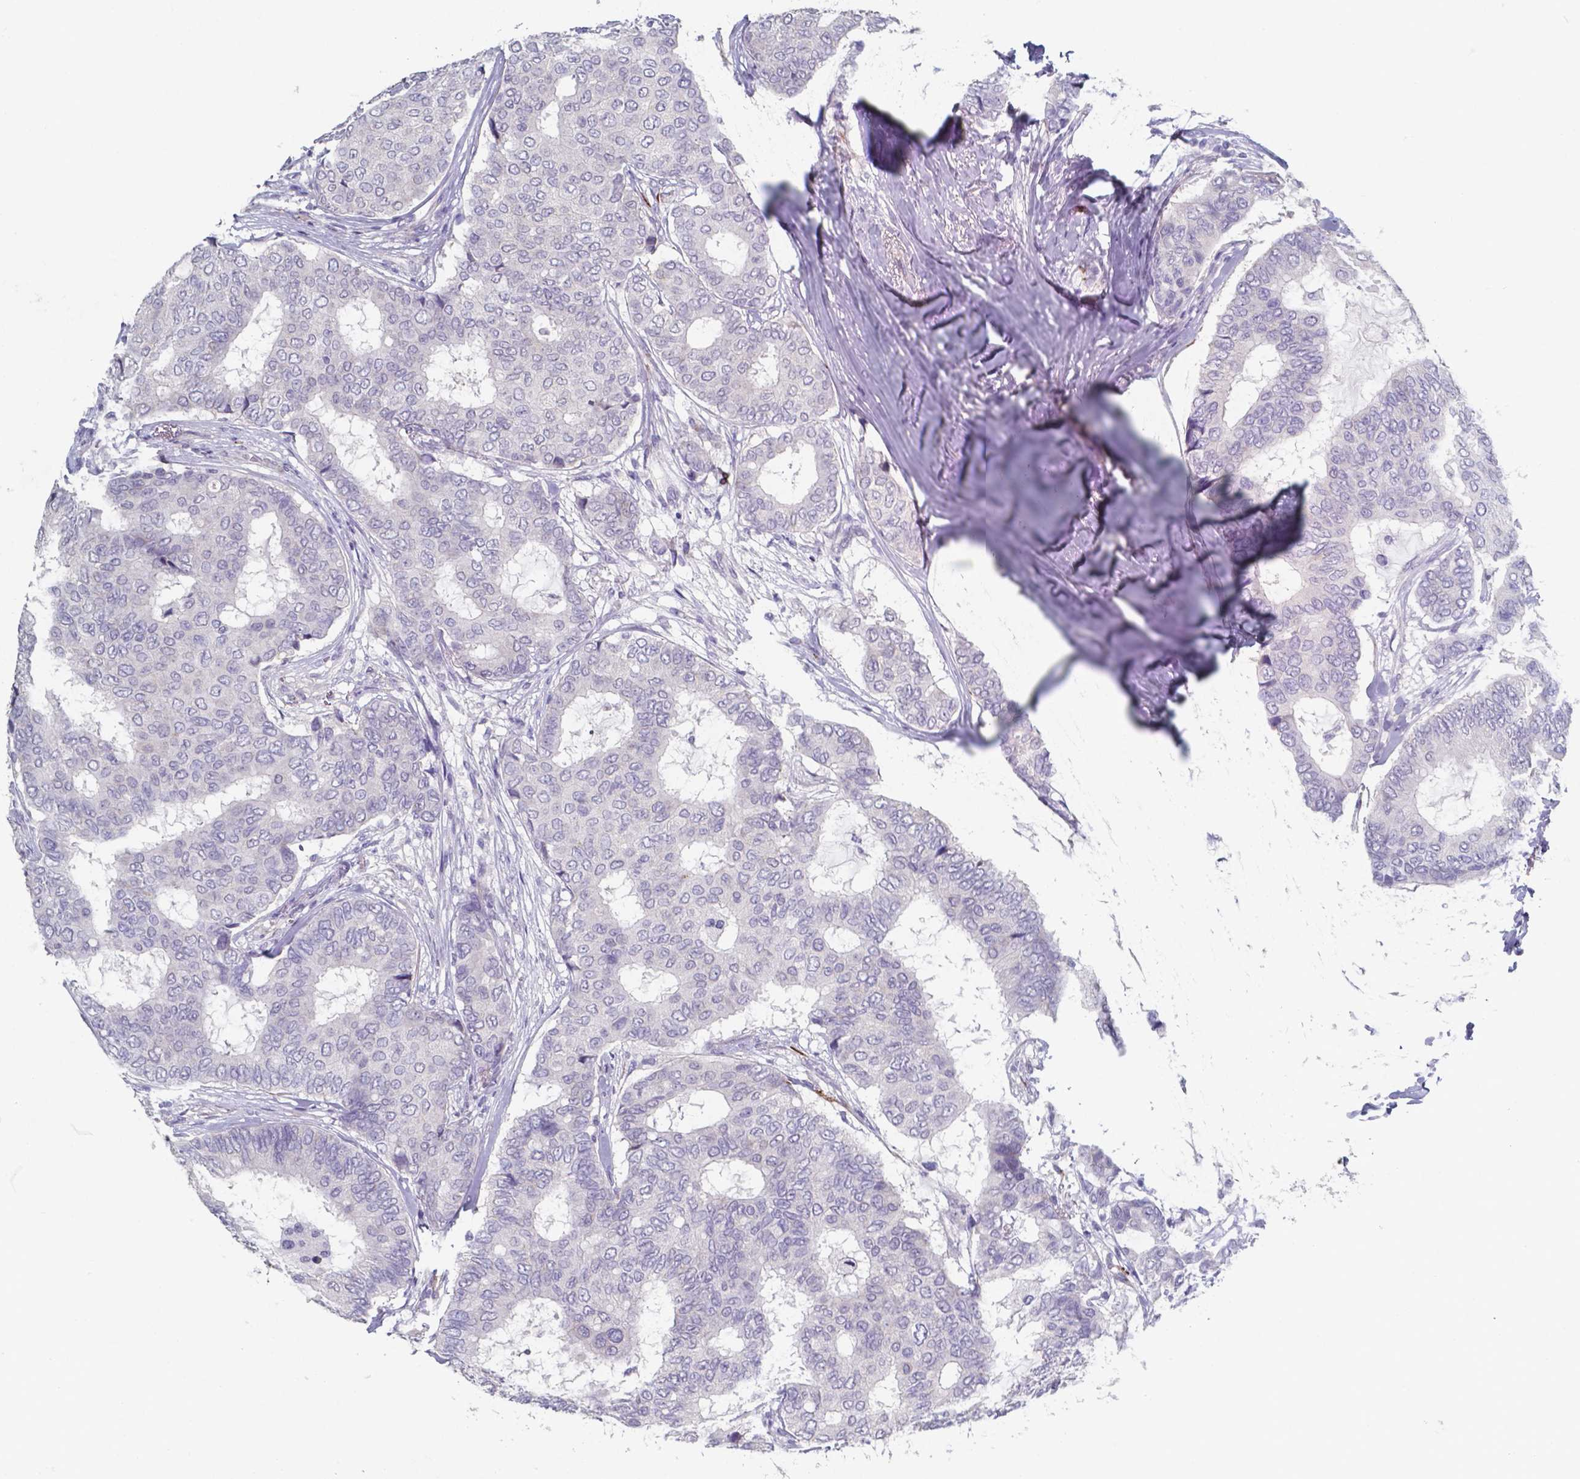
{"staining": {"intensity": "negative", "quantity": "none", "location": "none"}, "tissue": "breast cancer", "cell_type": "Tumor cells", "image_type": "cancer", "snomed": [{"axis": "morphology", "description": "Duct carcinoma"}, {"axis": "topography", "description": "Breast"}], "caption": "An IHC image of breast infiltrating ductal carcinoma is shown. There is no staining in tumor cells of breast infiltrating ductal carcinoma.", "gene": "PLA2R1", "patient": {"sex": "female", "age": 75}}